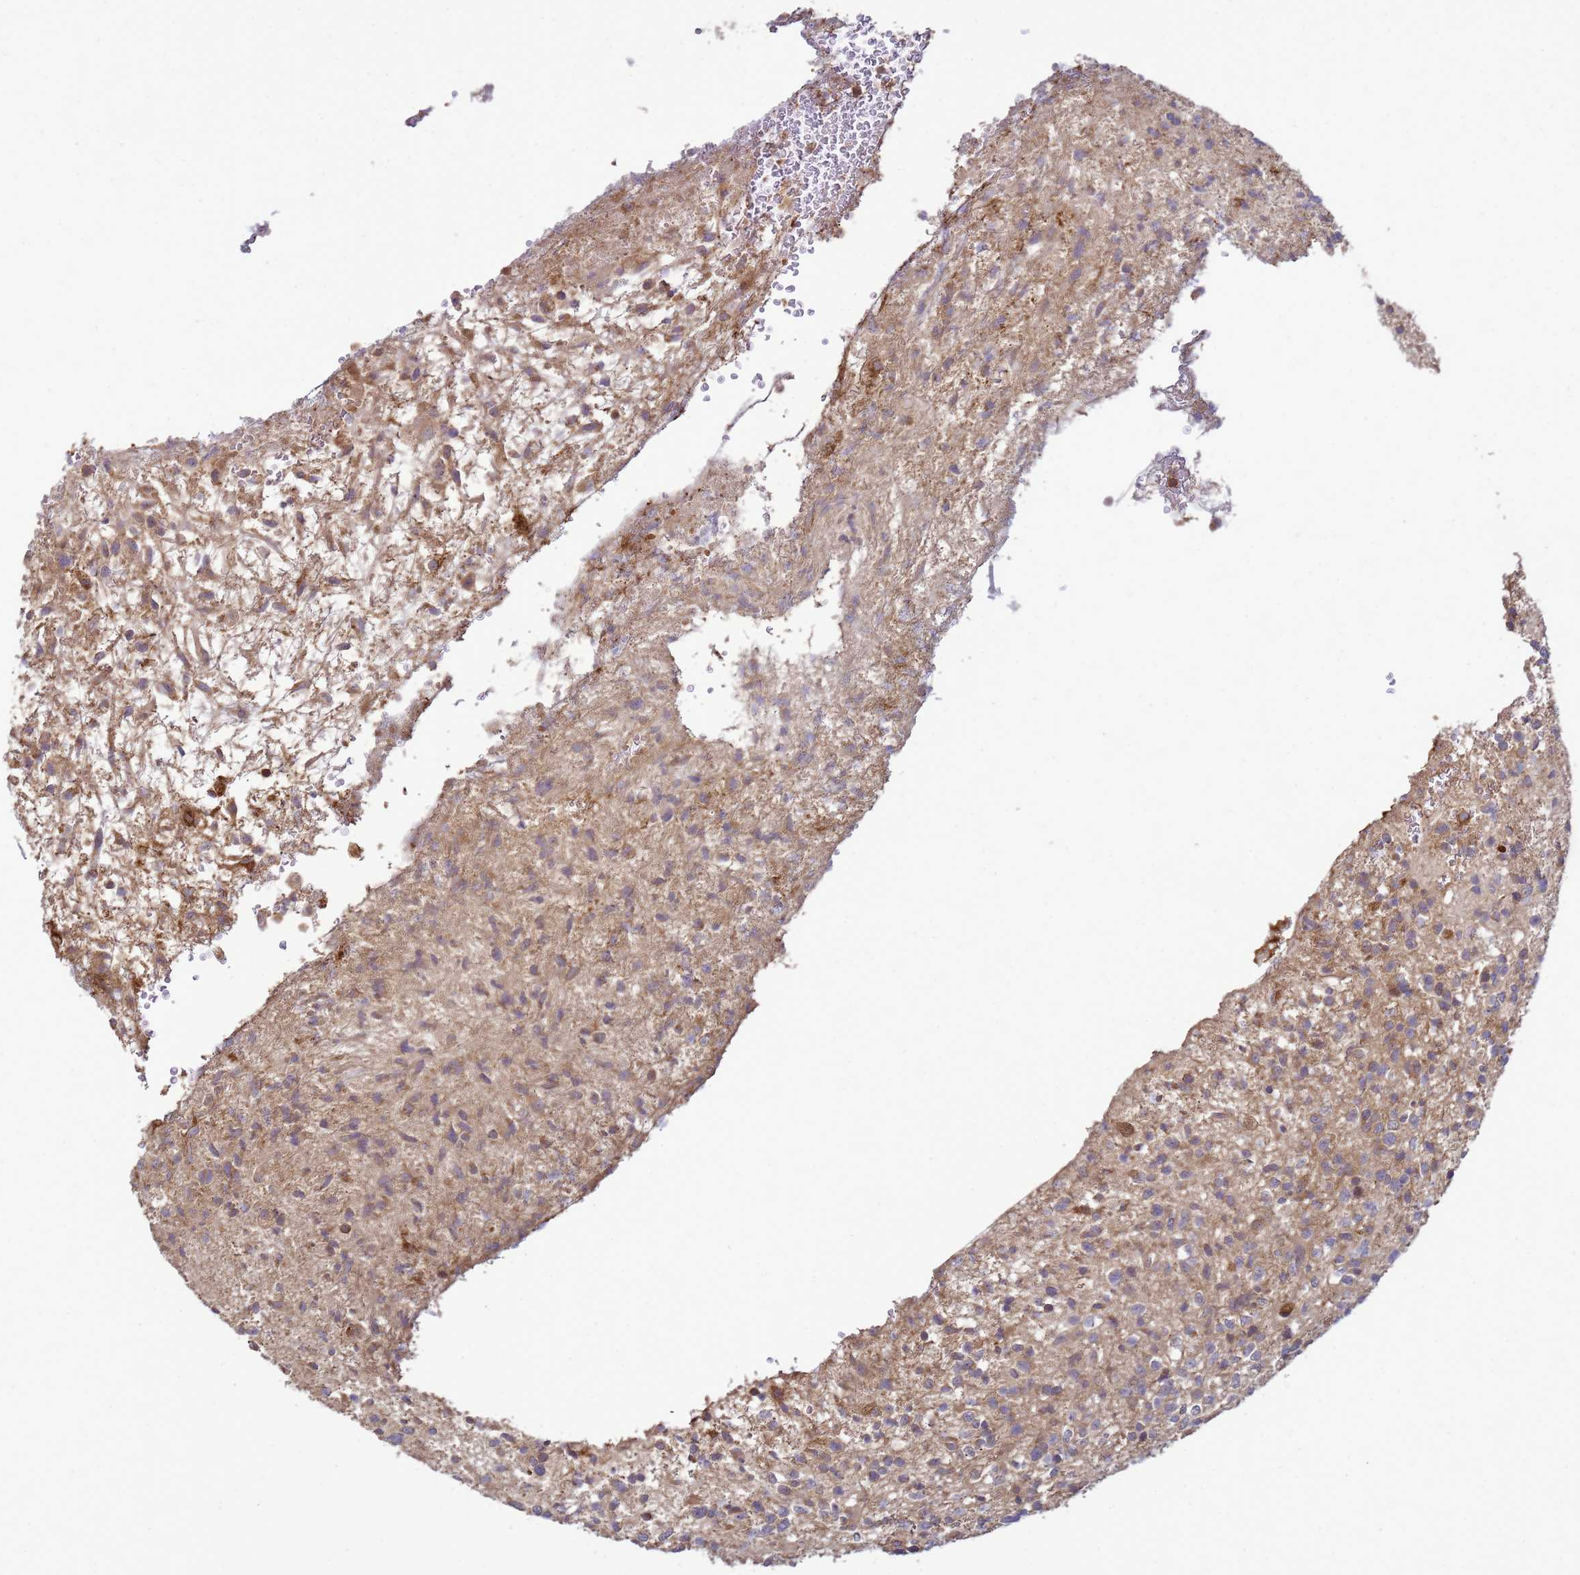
{"staining": {"intensity": "weak", "quantity": "25%-75%", "location": "cytoplasmic/membranous"}, "tissue": "glioma", "cell_type": "Tumor cells", "image_type": "cancer", "snomed": [{"axis": "morphology", "description": "Glioma, malignant, High grade"}, {"axis": "topography", "description": "Brain"}], "caption": "Immunohistochemistry (IHC) photomicrograph of high-grade glioma (malignant) stained for a protein (brown), which reveals low levels of weak cytoplasmic/membranous expression in about 25%-75% of tumor cells.", "gene": "CNOT1", "patient": {"sex": "male", "age": 56}}